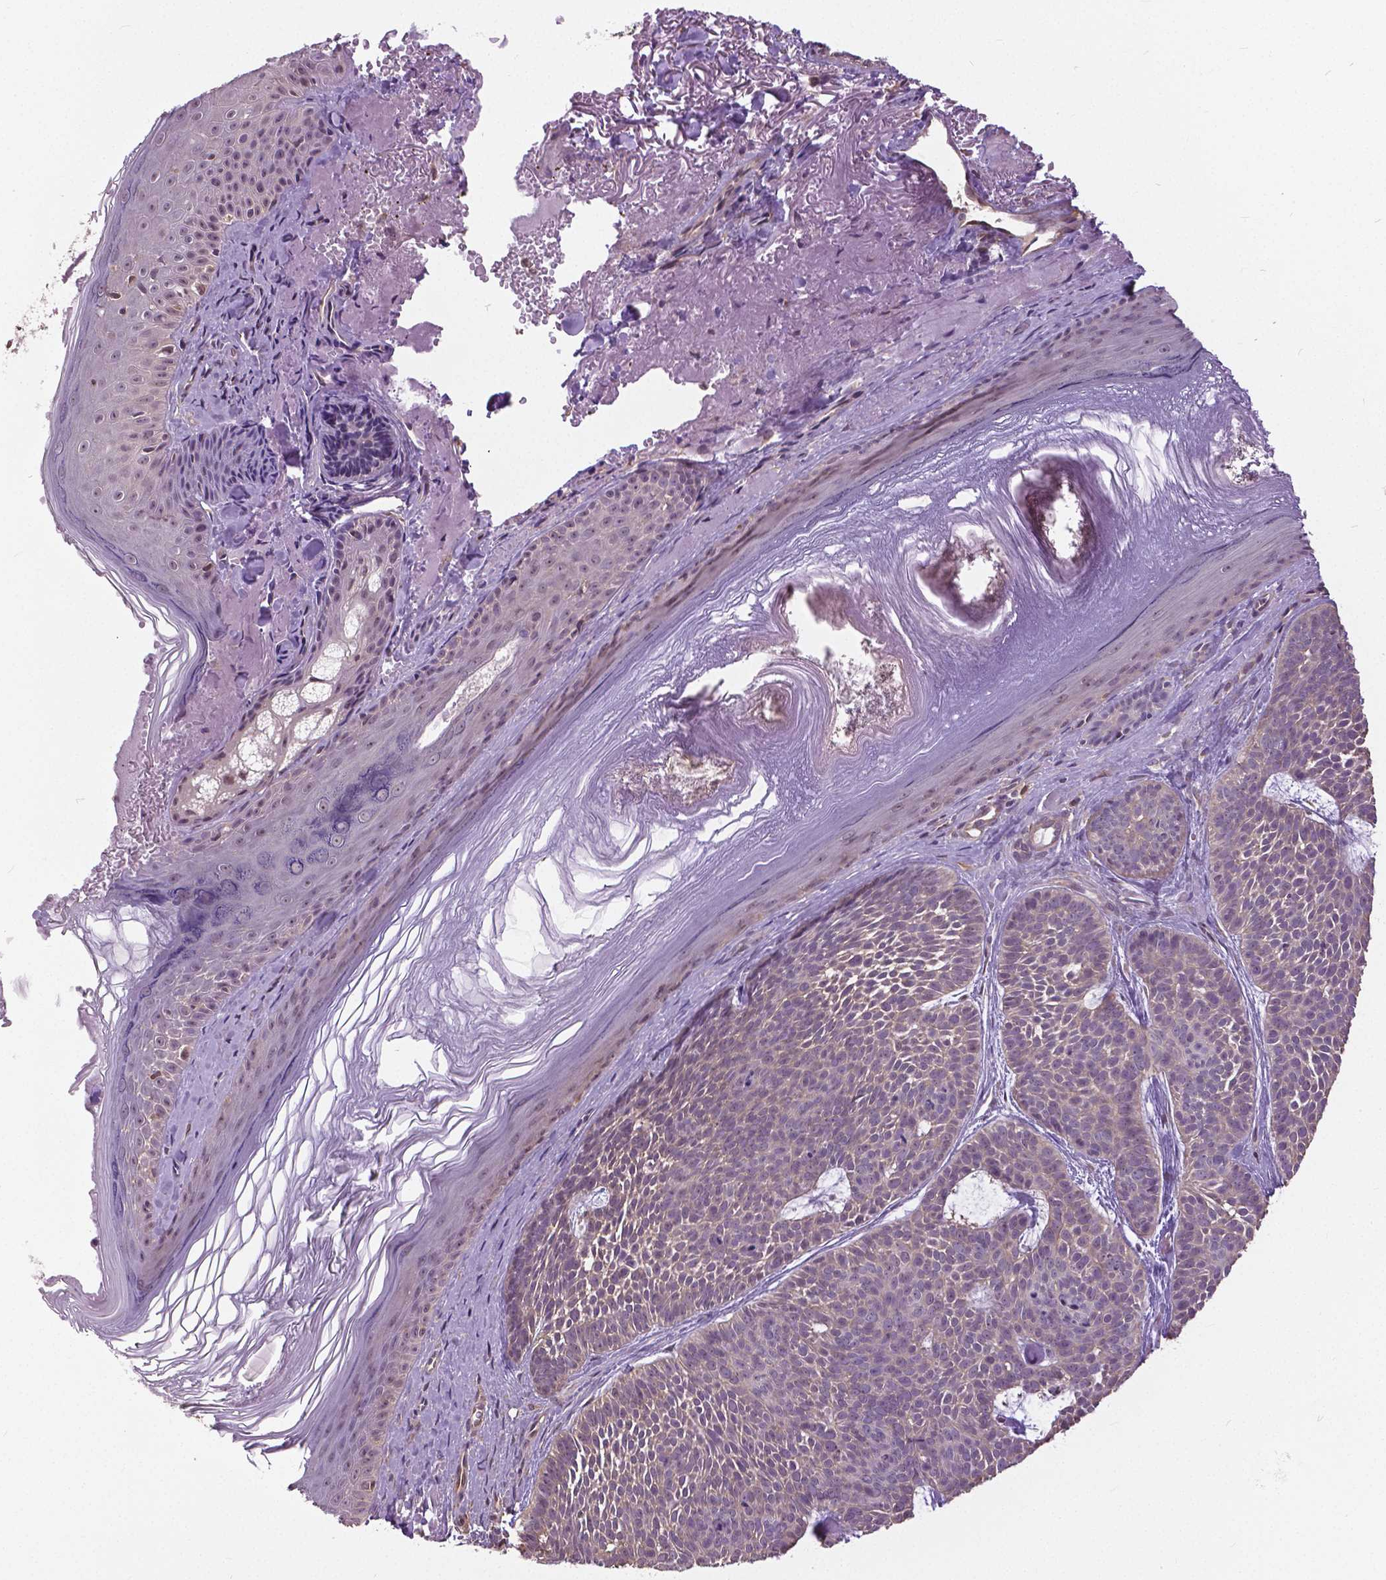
{"staining": {"intensity": "weak", "quantity": "25%-75%", "location": "cytoplasmic/membranous"}, "tissue": "skin cancer", "cell_type": "Tumor cells", "image_type": "cancer", "snomed": [{"axis": "morphology", "description": "Basal cell carcinoma"}, {"axis": "topography", "description": "Skin"}], "caption": "Protein expression analysis of basal cell carcinoma (skin) reveals weak cytoplasmic/membranous expression in about 25%-75% of tumor cells.", "gene": "ANXA13", "patient": {"sex": "male", "age": 81}}